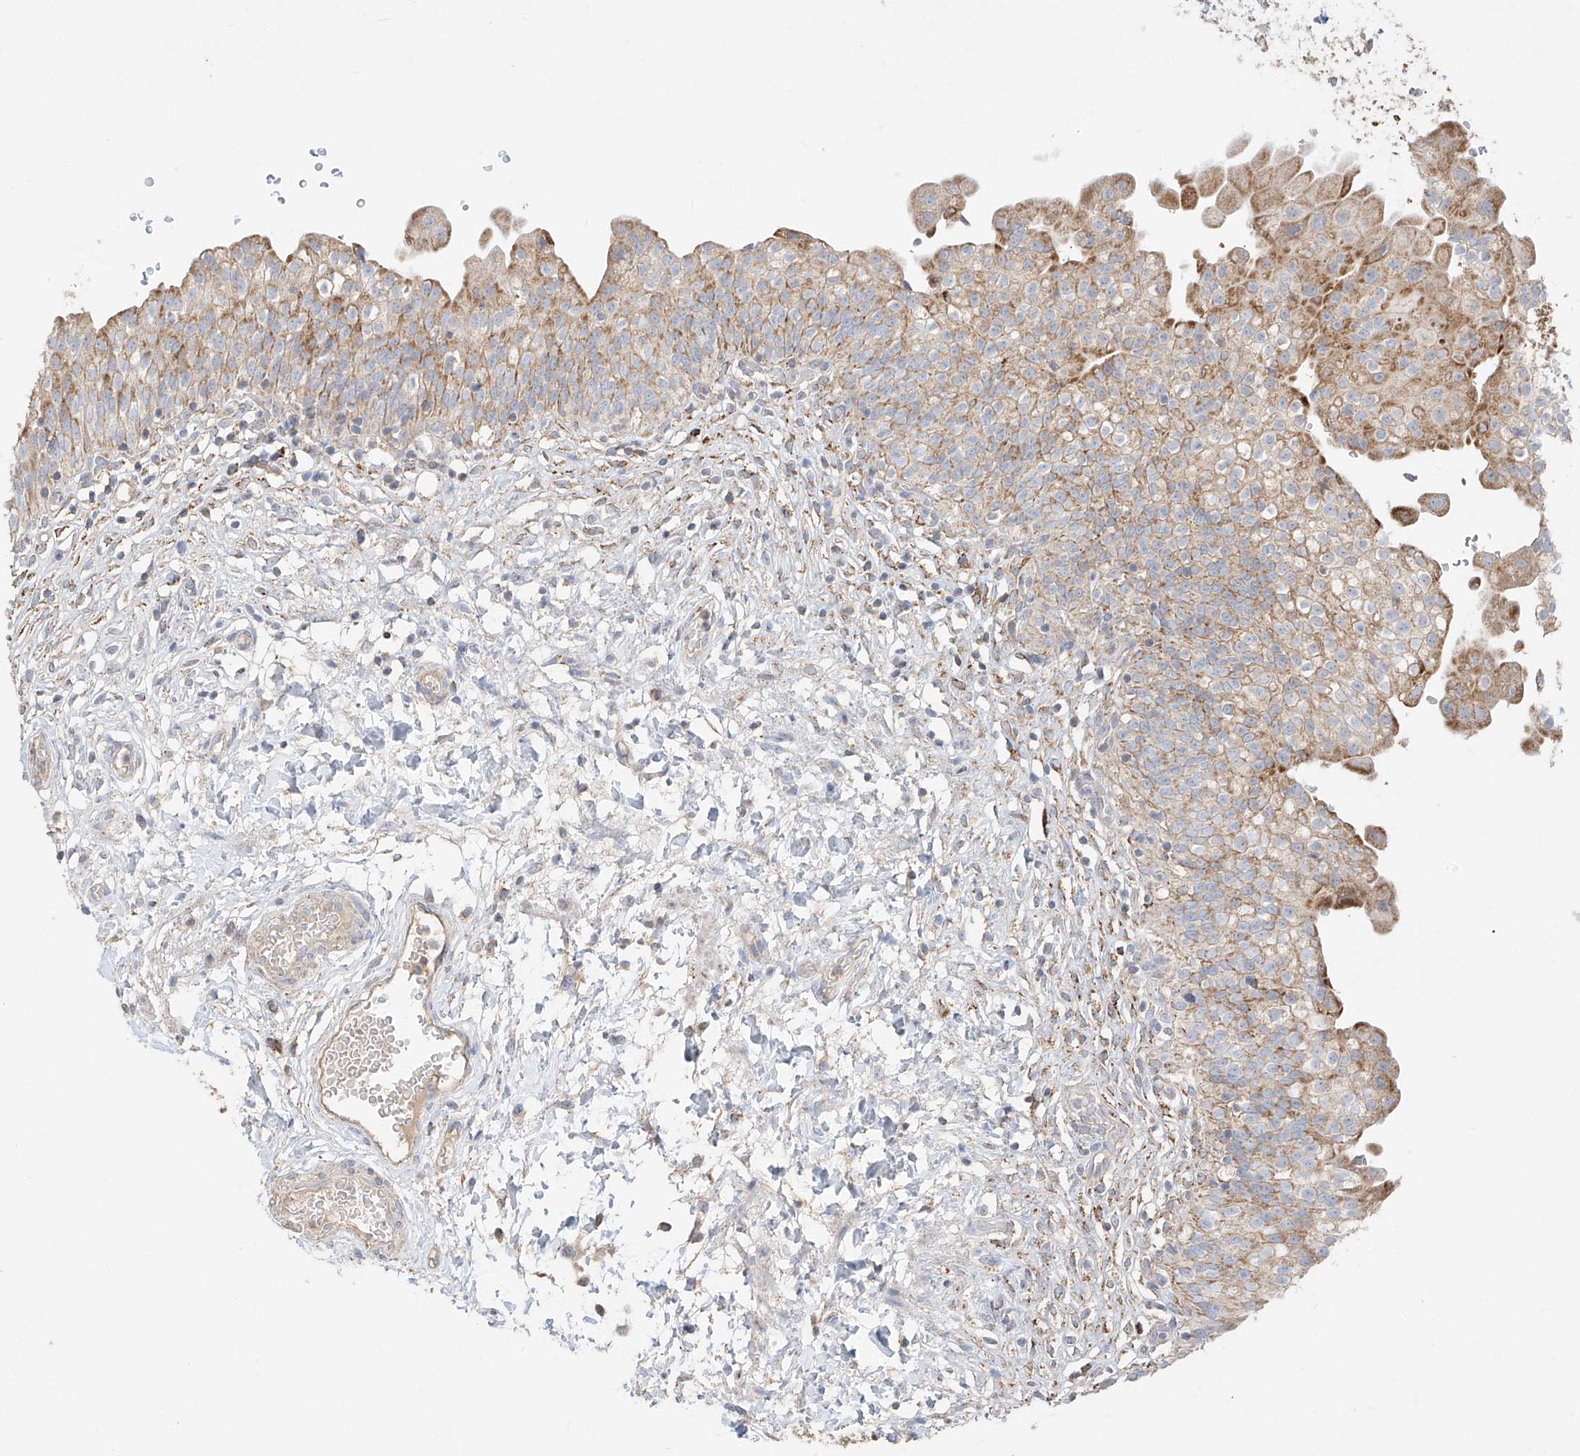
{"staining": {"intensity": "moderate", "quantity": "25%-75%", "location": "cytoplasmic/membranous"}, "tissue": "urinary bladder", "cell_type": "Urothelial cells", "image_type": "normal", "snomed": [{"axis": "morphology", "description": "Normal tissue, NOS"}, {"axis": "topography", "description": "Urinary bladder"}], "caption": "Unremarkable urinary bladder was stained to show a protein in brown. There is medium levels of moderate cytoplasmic/membranous positivity in about 25%-75% of urothelial cells.", "gene": "COLGALT2", "patient": {"sex": "male", "age": 55}}